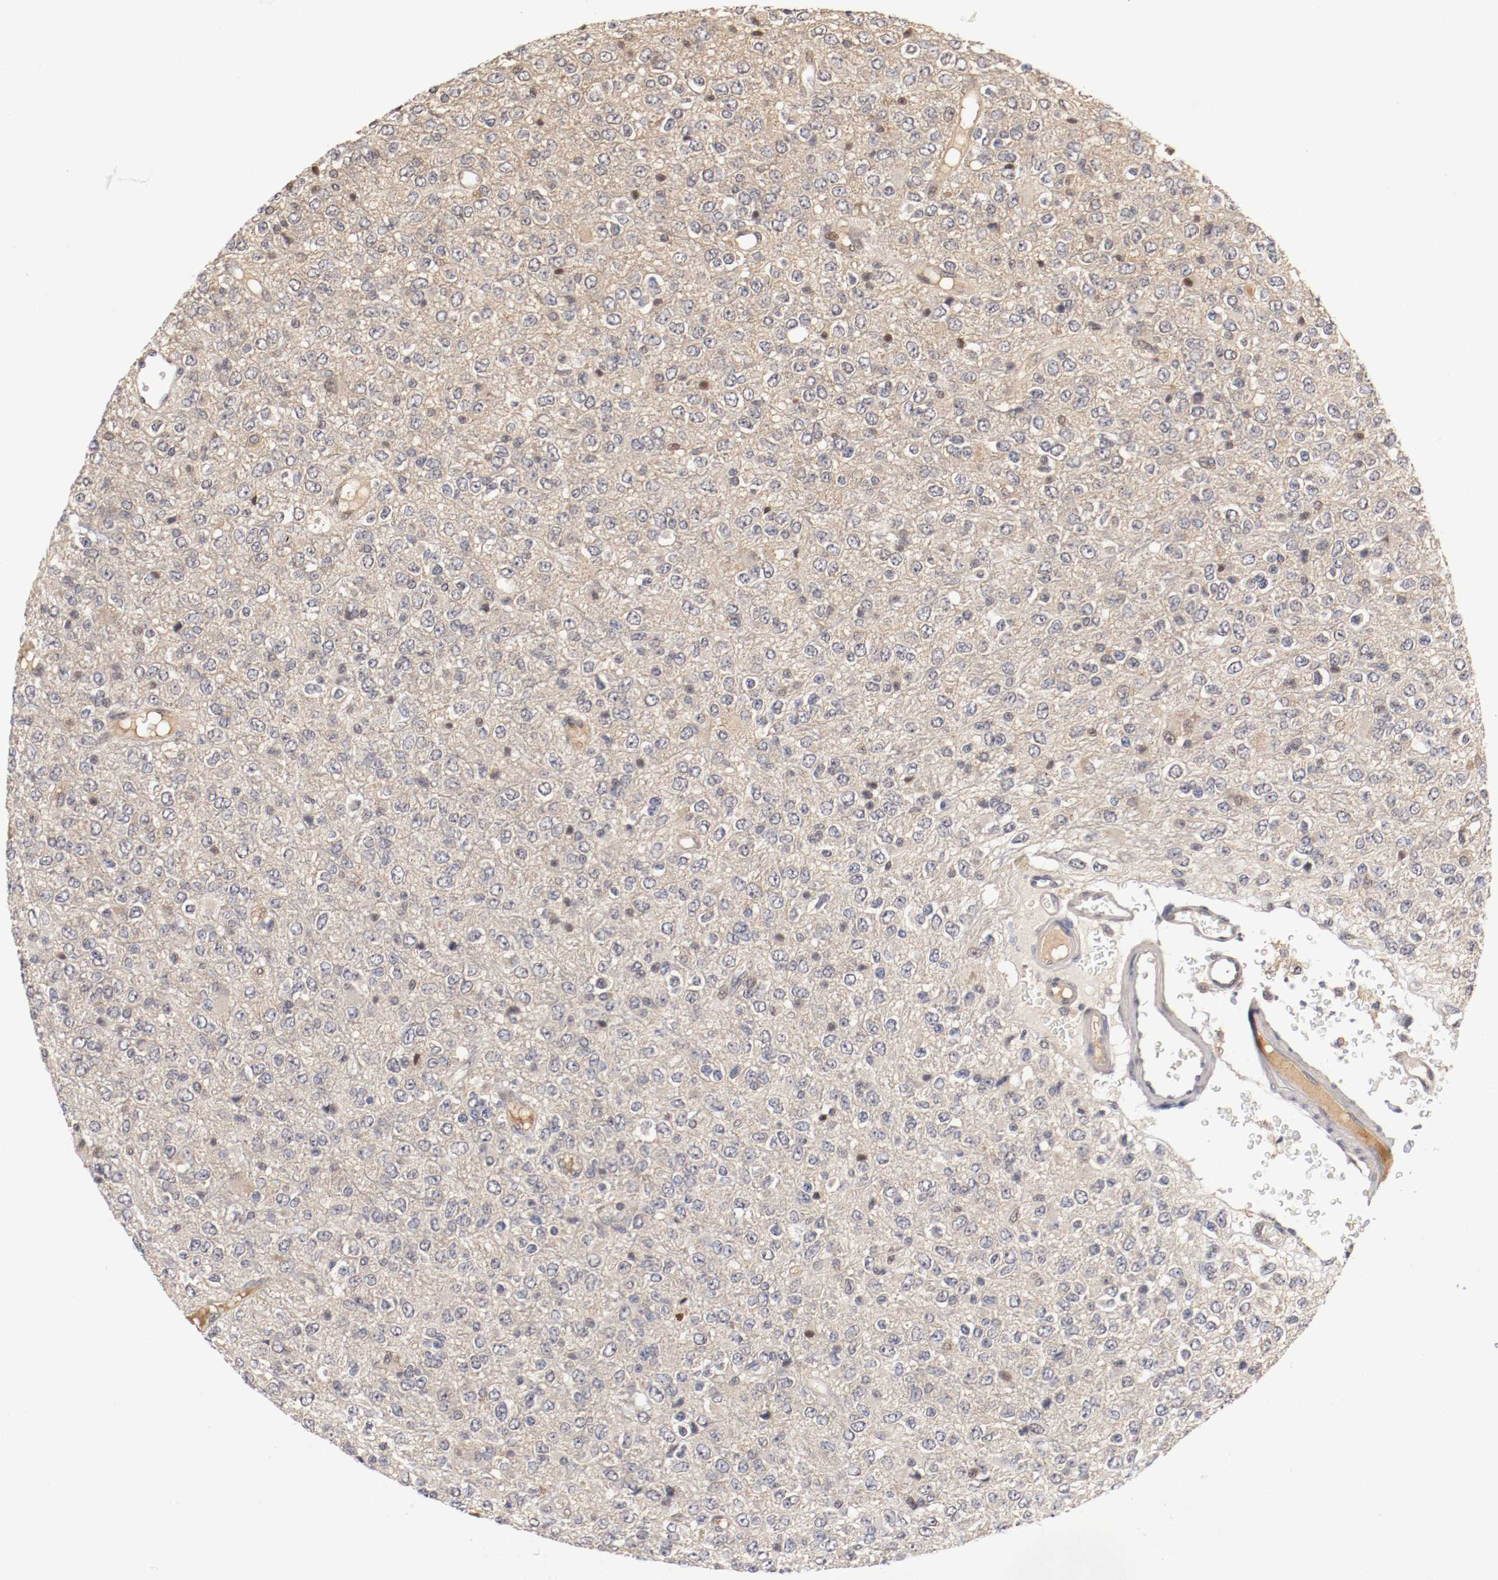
{"staining": {"intensity": "weak", "quantity": "<25%", "location": "cytoplasmic/membranous,nuclear"}, "tissue": "glioma", "cell_type": "Tumor cells", "image_type": "cancer", "snomed": [{"axis": "morphology", "description": "Glioma, malignant, High grade"}, {"axis": "topography", "description": "pancreas cauda"}], "caption": "Immunohistochemical staining of malignant glioma (high-grade) shows no significant positivity in tumor cells.", "gene": "DNMT3B", "patient": {"sex": "male", "age": 60}}